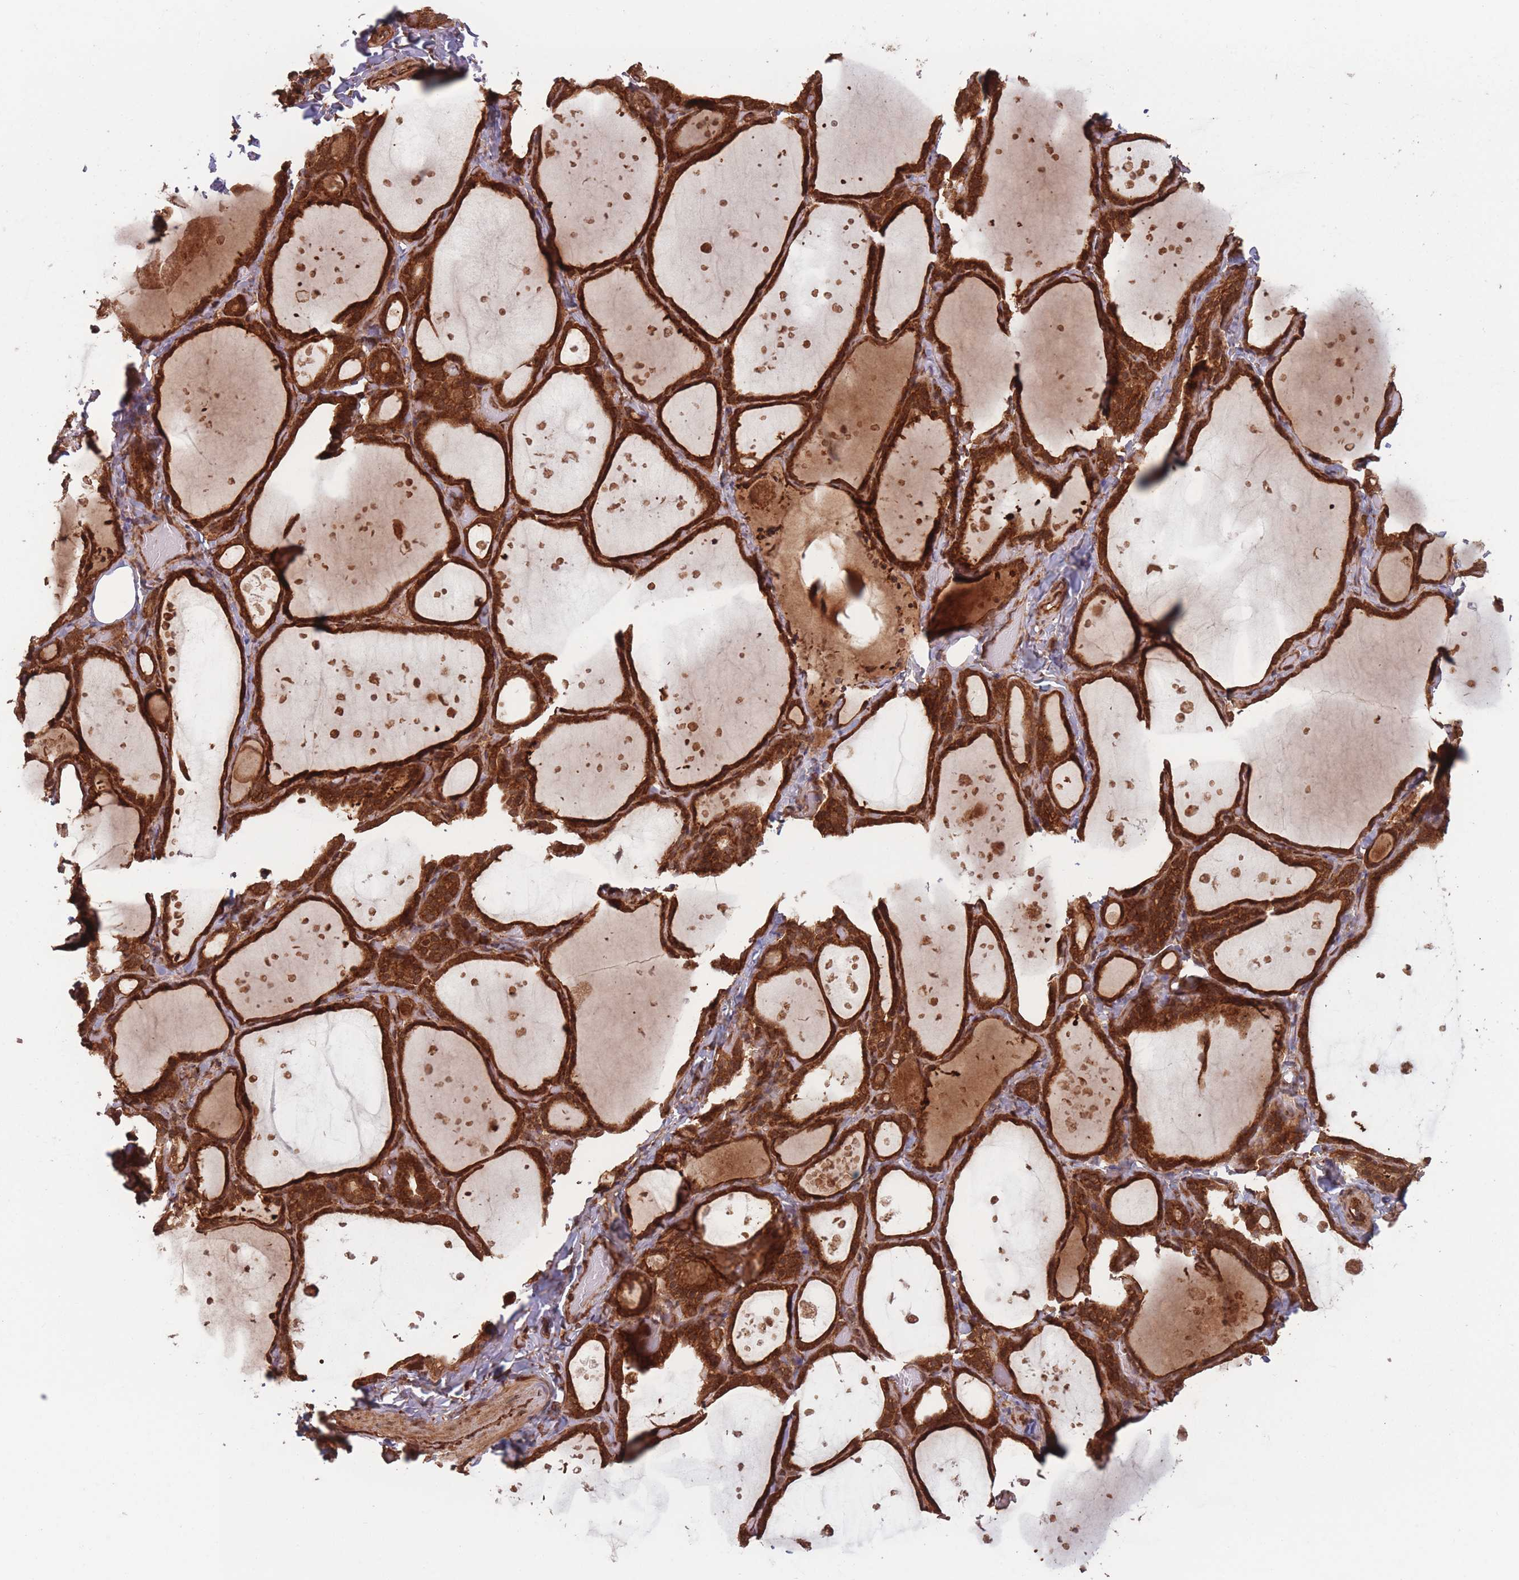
{"staining": {"intensity": "strong", "quantity": ">75%", "location": "cytoplasmic/membranous,nuclear"}, "tissue": "thyroid gland", "cell_type": "Glandular cells", "image_type": "normal", "snomed": [{"axis": "morphology", "description": "Normal tissue, NOS"}, {"axis": "topography", "description": "Thyroid gland"}], "caption": "A high amount of strong cytoplasmic/membranous,nuclear positivity is seen in about >75% of glandular cells in benign thyroid gland. (Stains: DAB in brown, nuclei in blue, Microscopy: brightfield microscopy at high magnification).", "gene": "PODXL2", "patient": {"sex": "female", "age": 44}}